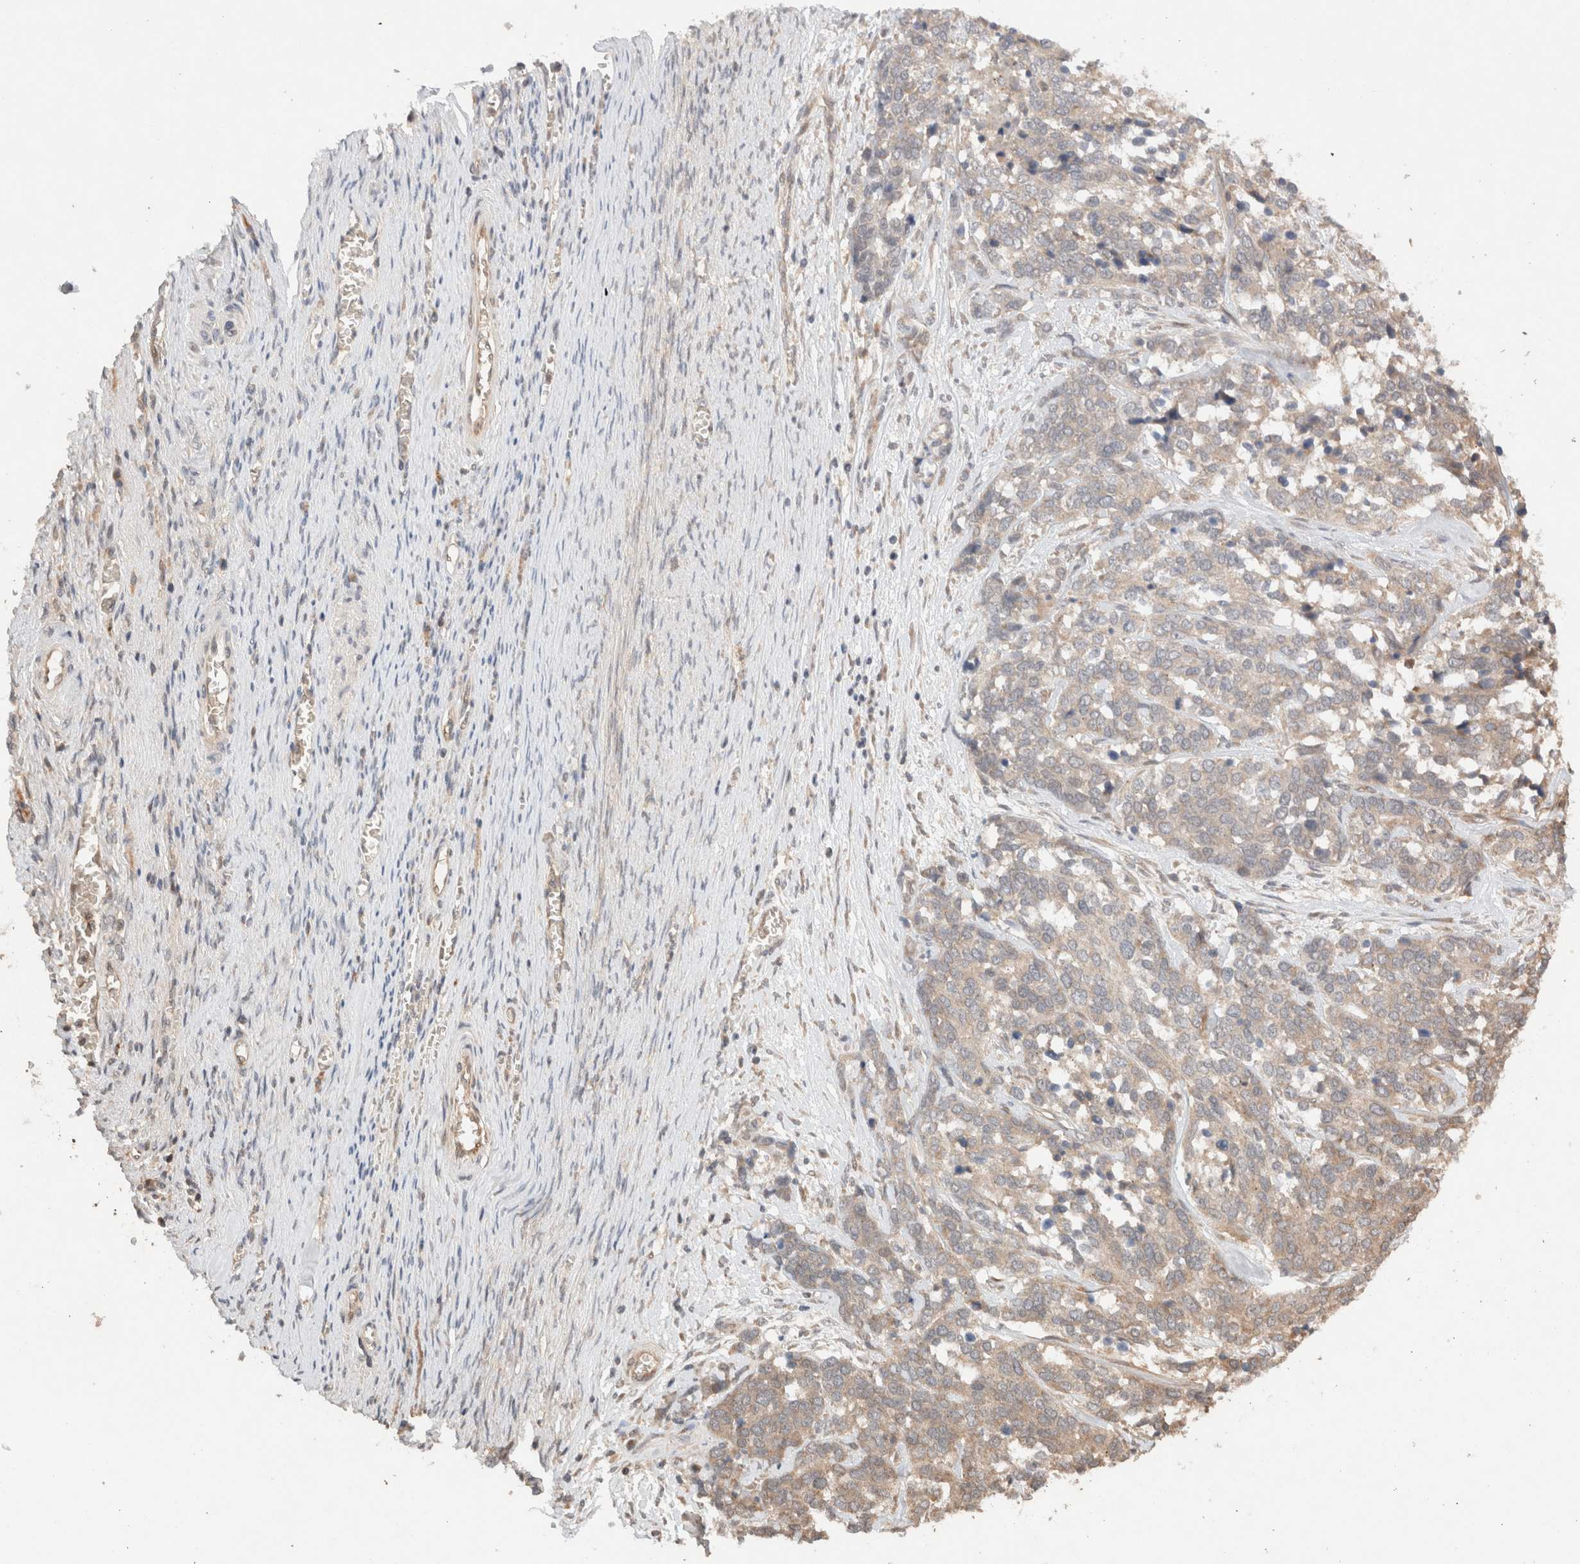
{"staining": {"intensity": "weak", "quantity": "25%-75%", "location": "cytoplasmic/membranous"}, "tissue": "ovarian cancer", "cell_type": "Tumor cells", "image_type": "cancer", "snomed": [{"axis": "morphology", "description": "Cystadenocarcinoma, serous, NOS"}, {"axis": "topography", "description": "Ovary"}], "caption": "A micrograph of human ovarian serous cystadenocarcinoma stained for a protein displays weak cytoplasmic/membranous brown staining in tumor cells.", "gene": "KLHL20", "patient": {"sex": "female", "age": 44}}